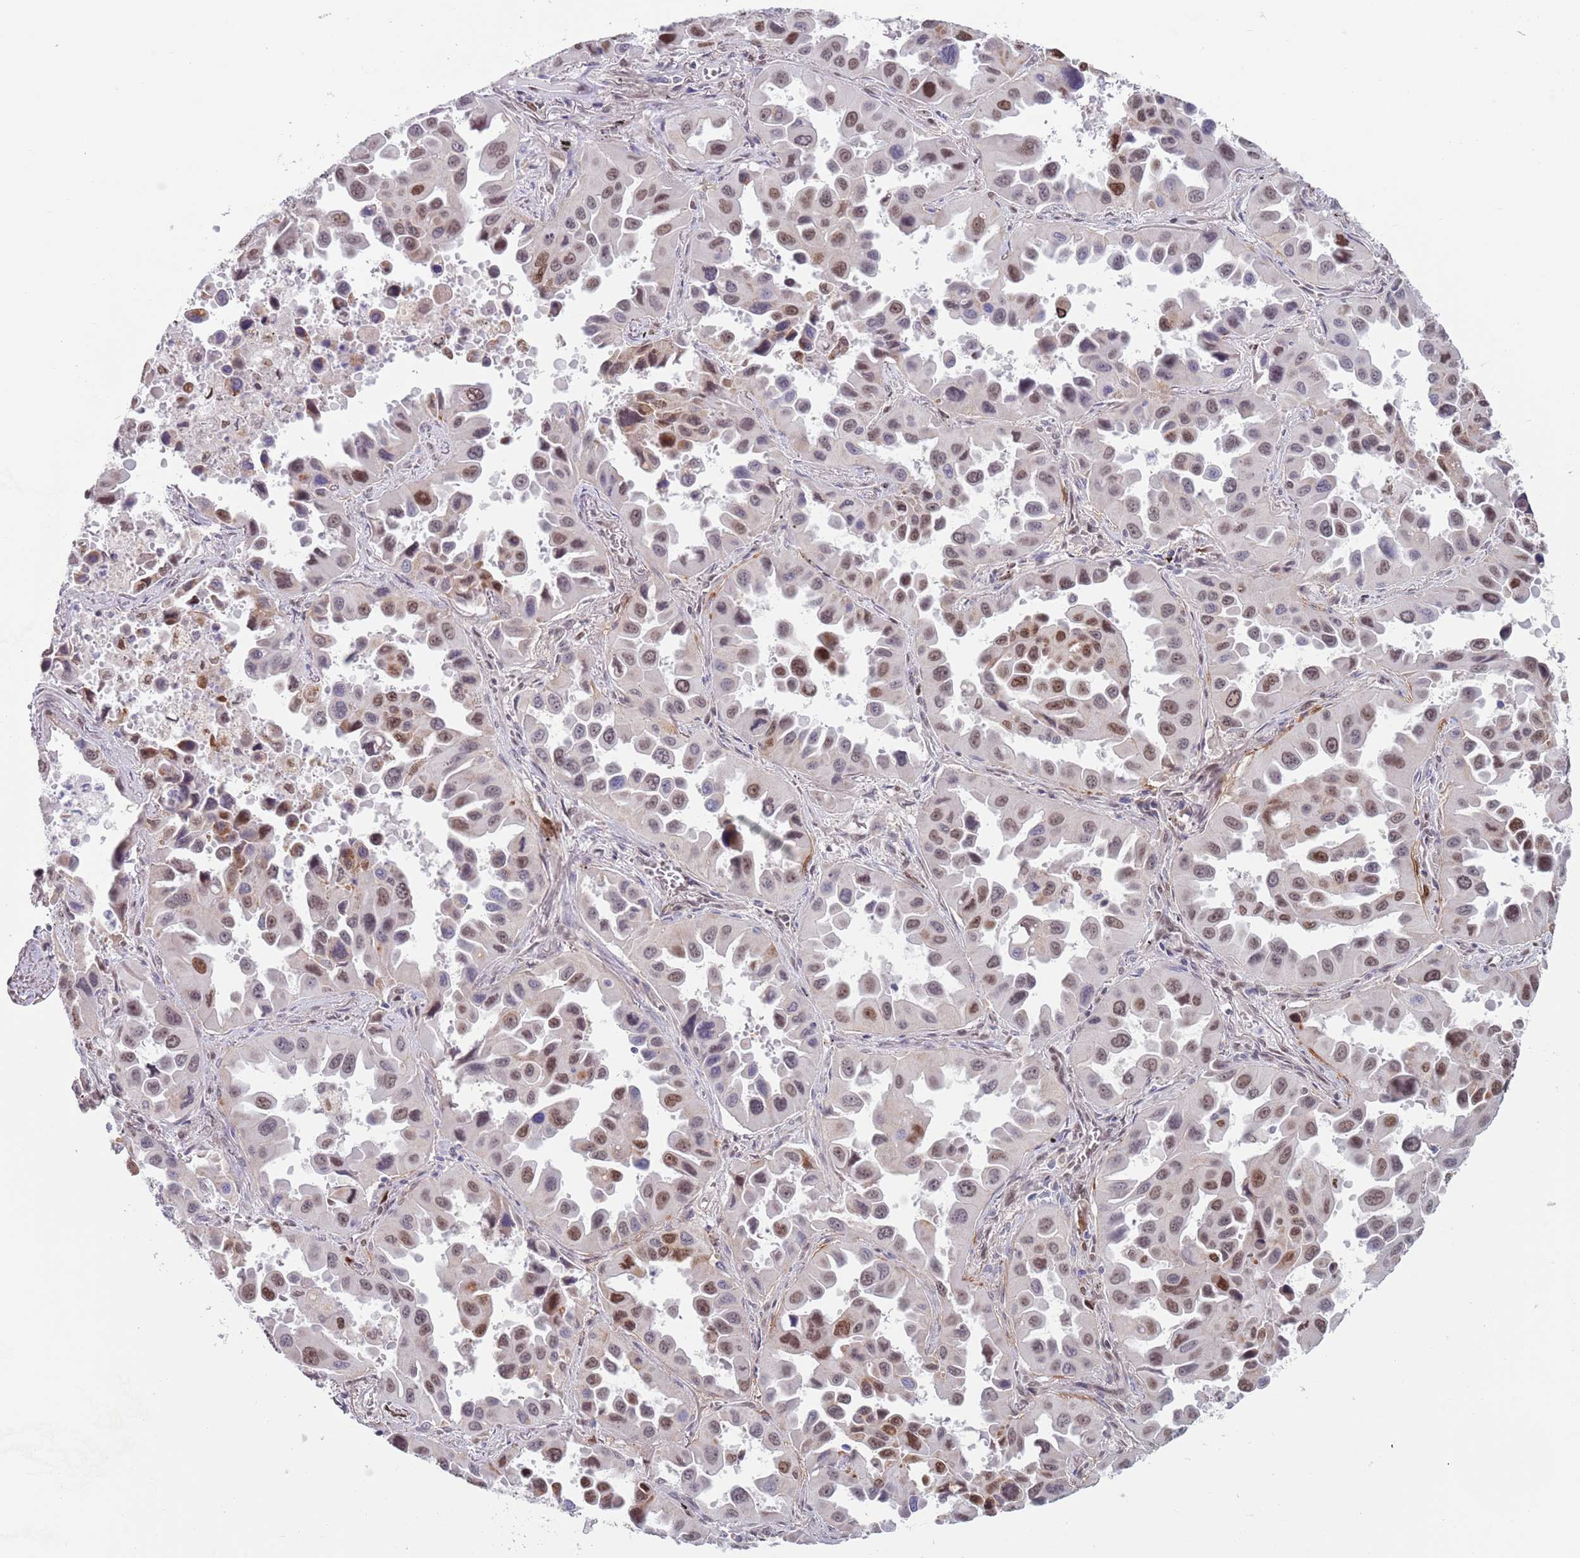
{"staining": {"intensity": "moderate", "quantity": "25%-75%", "location": "cytoplasmic/membranous,nuclear"}, "tissue": "lung cancer", "cell_type": "Tumor cells", "image_type": "cancer", "snomed": [{"axis": "morphology", "description": "Adenocarcinoma, NOS"}, {"axis": "topography", "description": "Lung"}], "caption": "IHC of human lung adenocarcinoma exhibits medium levels of moderate cytoplasmic/membranous and nuclear positivity in about 25%-75% of tumor cells. The protein of interest is stained brown, and the nuclei are stained in blue (DAB IHC with brightfield microscopy, high magnification).", "gene": "MFSD12", "patient": {"sex": "male", "age": 66}}